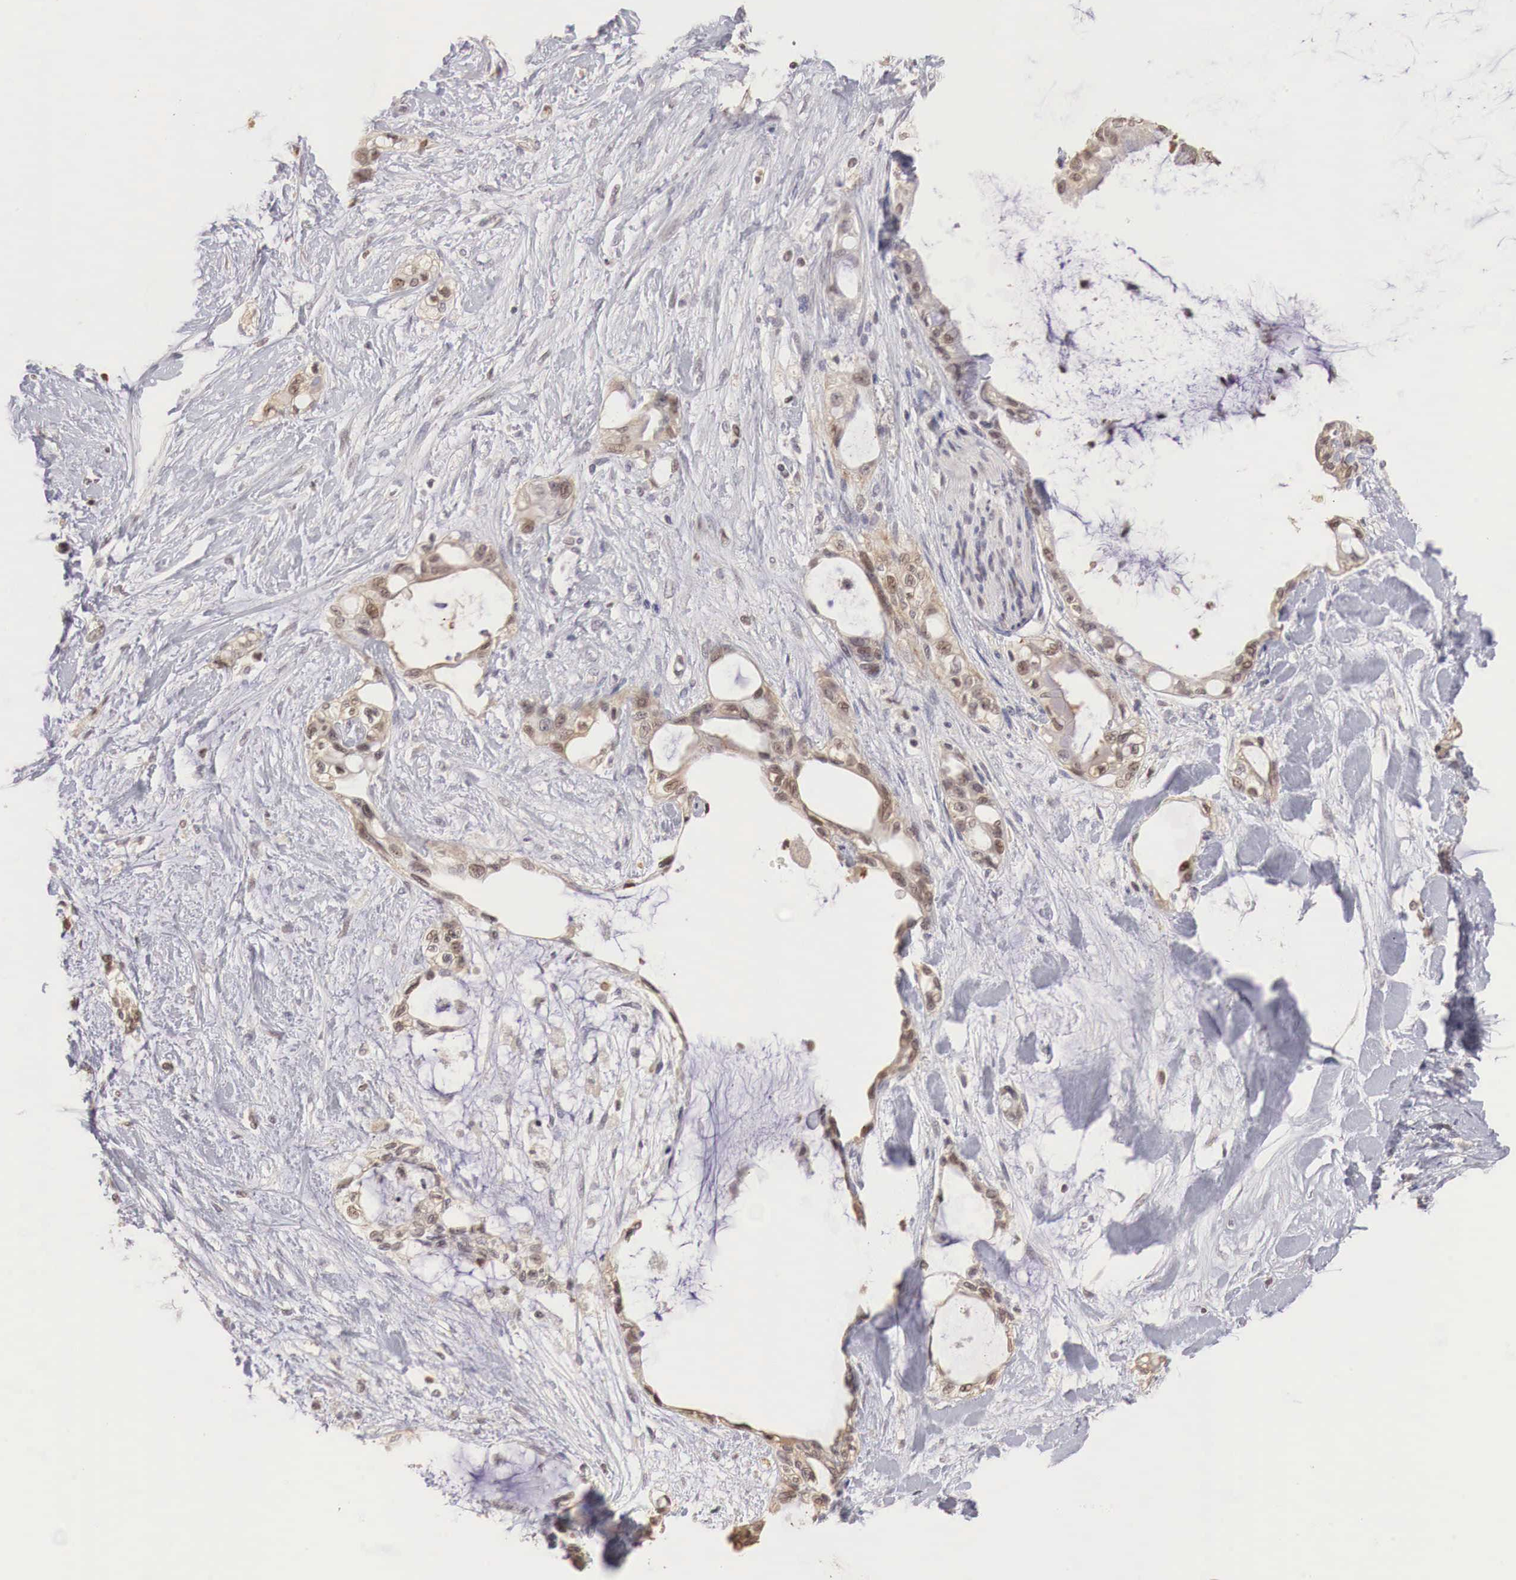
{"staining": {"intensity": "moderate", "quantity": ">75%", "location": "cytoplasmic/membranous,nuclear"}, "tissue": "pancreatic cancer", "cell_type": "Tumor cells", "image_type": "cancer", "snomed": [{"axis": "morphology", "description": "Adenocarcinoma, NOS"}, {"axis": "topography", "description": "Pancreas"}], "caption": "The image reveals a brown stain indicating the presence of a protein in the cytoplasmic/membranous and nuclear of tumor cells in adenocarcinoma (pancreatic).", "gene": "TBC1D9", "patient": {"sex": "female", "age": 70}}